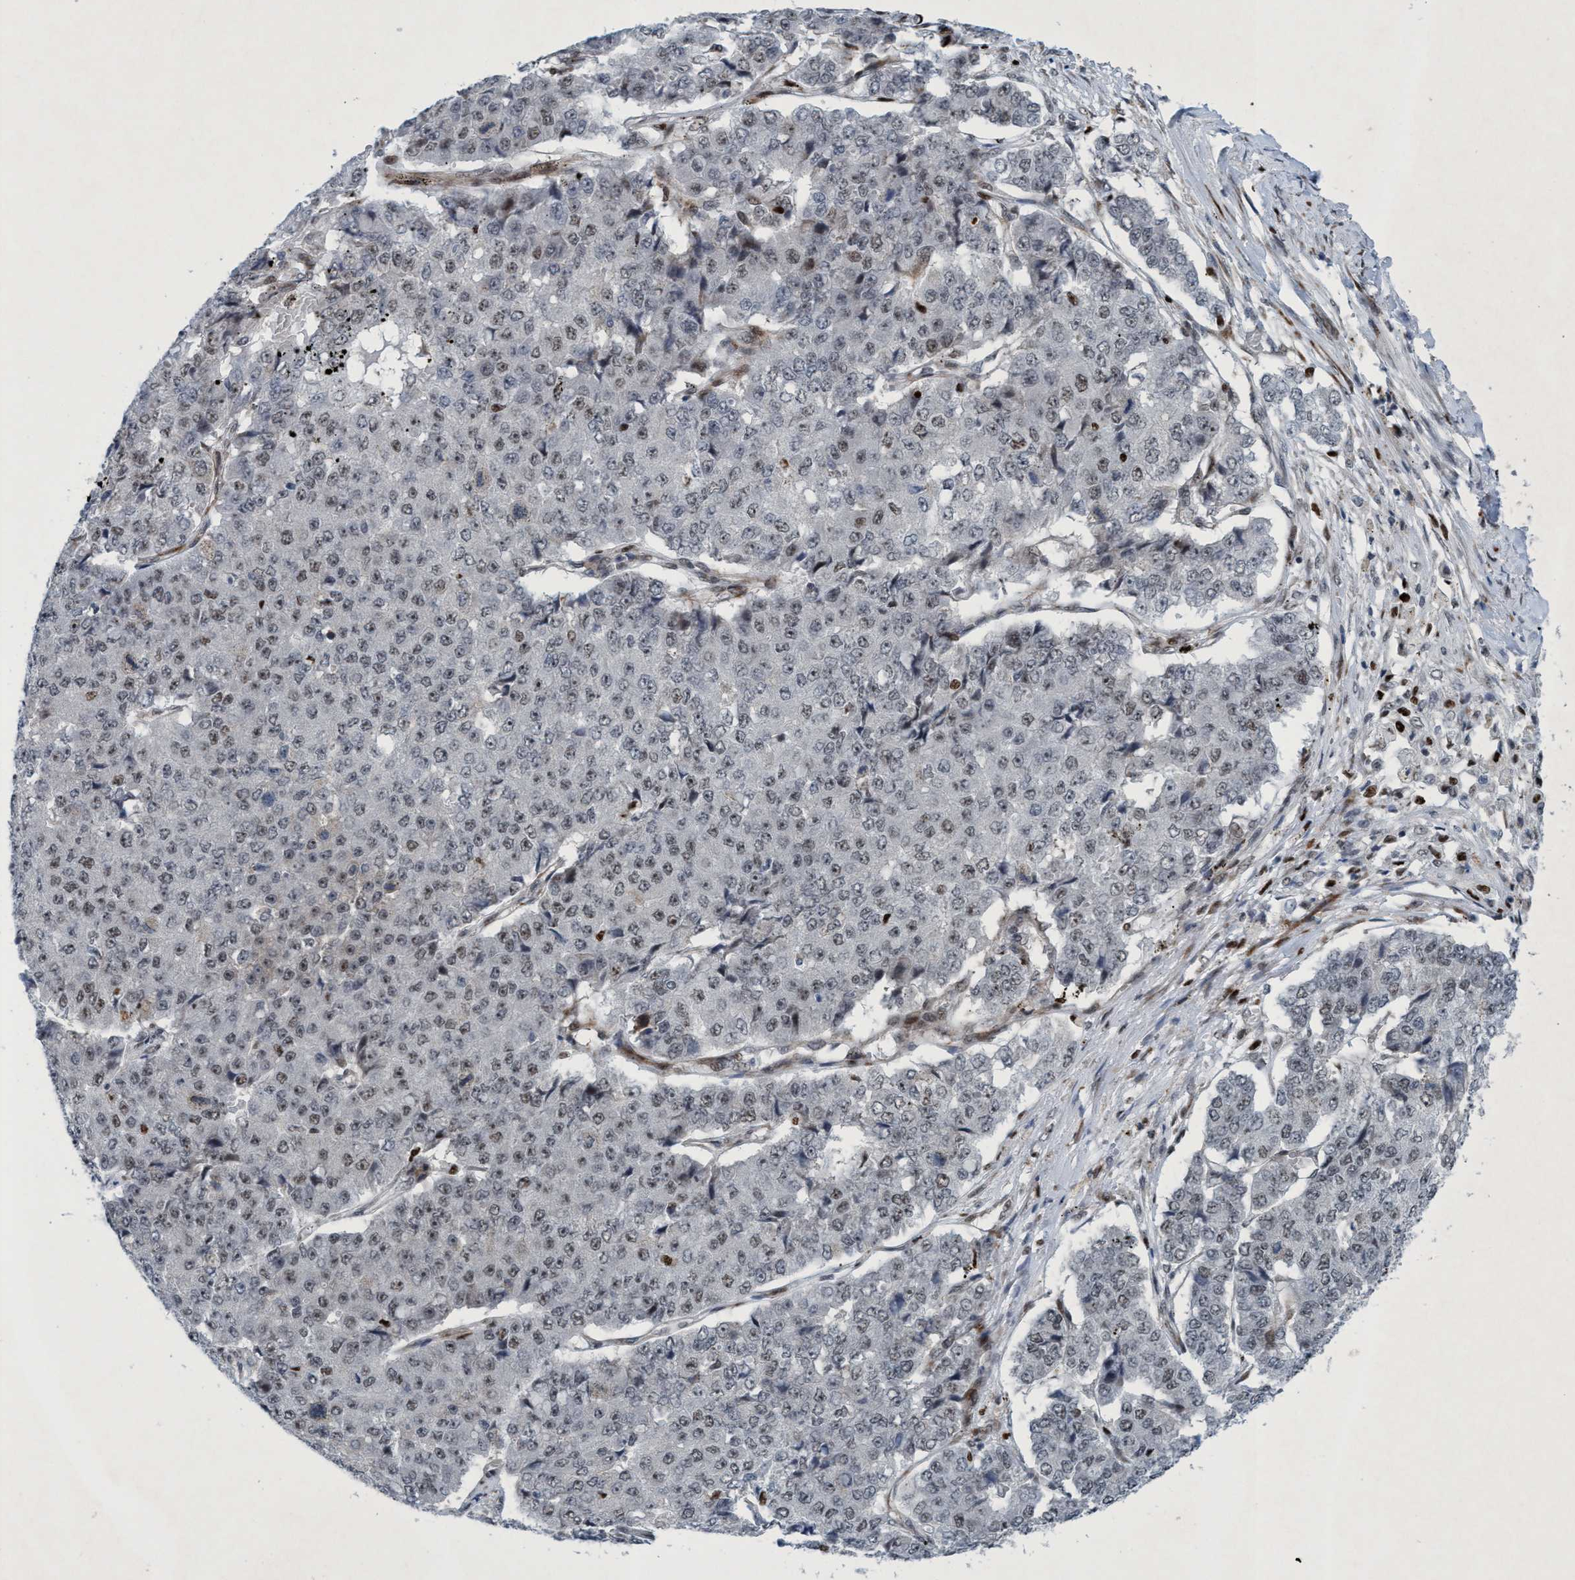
{"staining": {"intensity": "weak", "quantity": ">75%", "location": "nuclear"}, "tissue": "pancreatic cancer", "cell_type": "Tumor cells", "image_type": "cancer", "snomed": [{"axis": "morphology", "description": "Adenocarcinoma, NOS"}, {"axis": "topography", "description": "Pancreas"}], "caption": "Protein expression analysis of pancreatic cancer (adenocarcinoma) displays weak nuclear expression in approximately >75% of tumor cells.", "gene": "CWC27", "patient": {"sex": "male", "age": 50}}